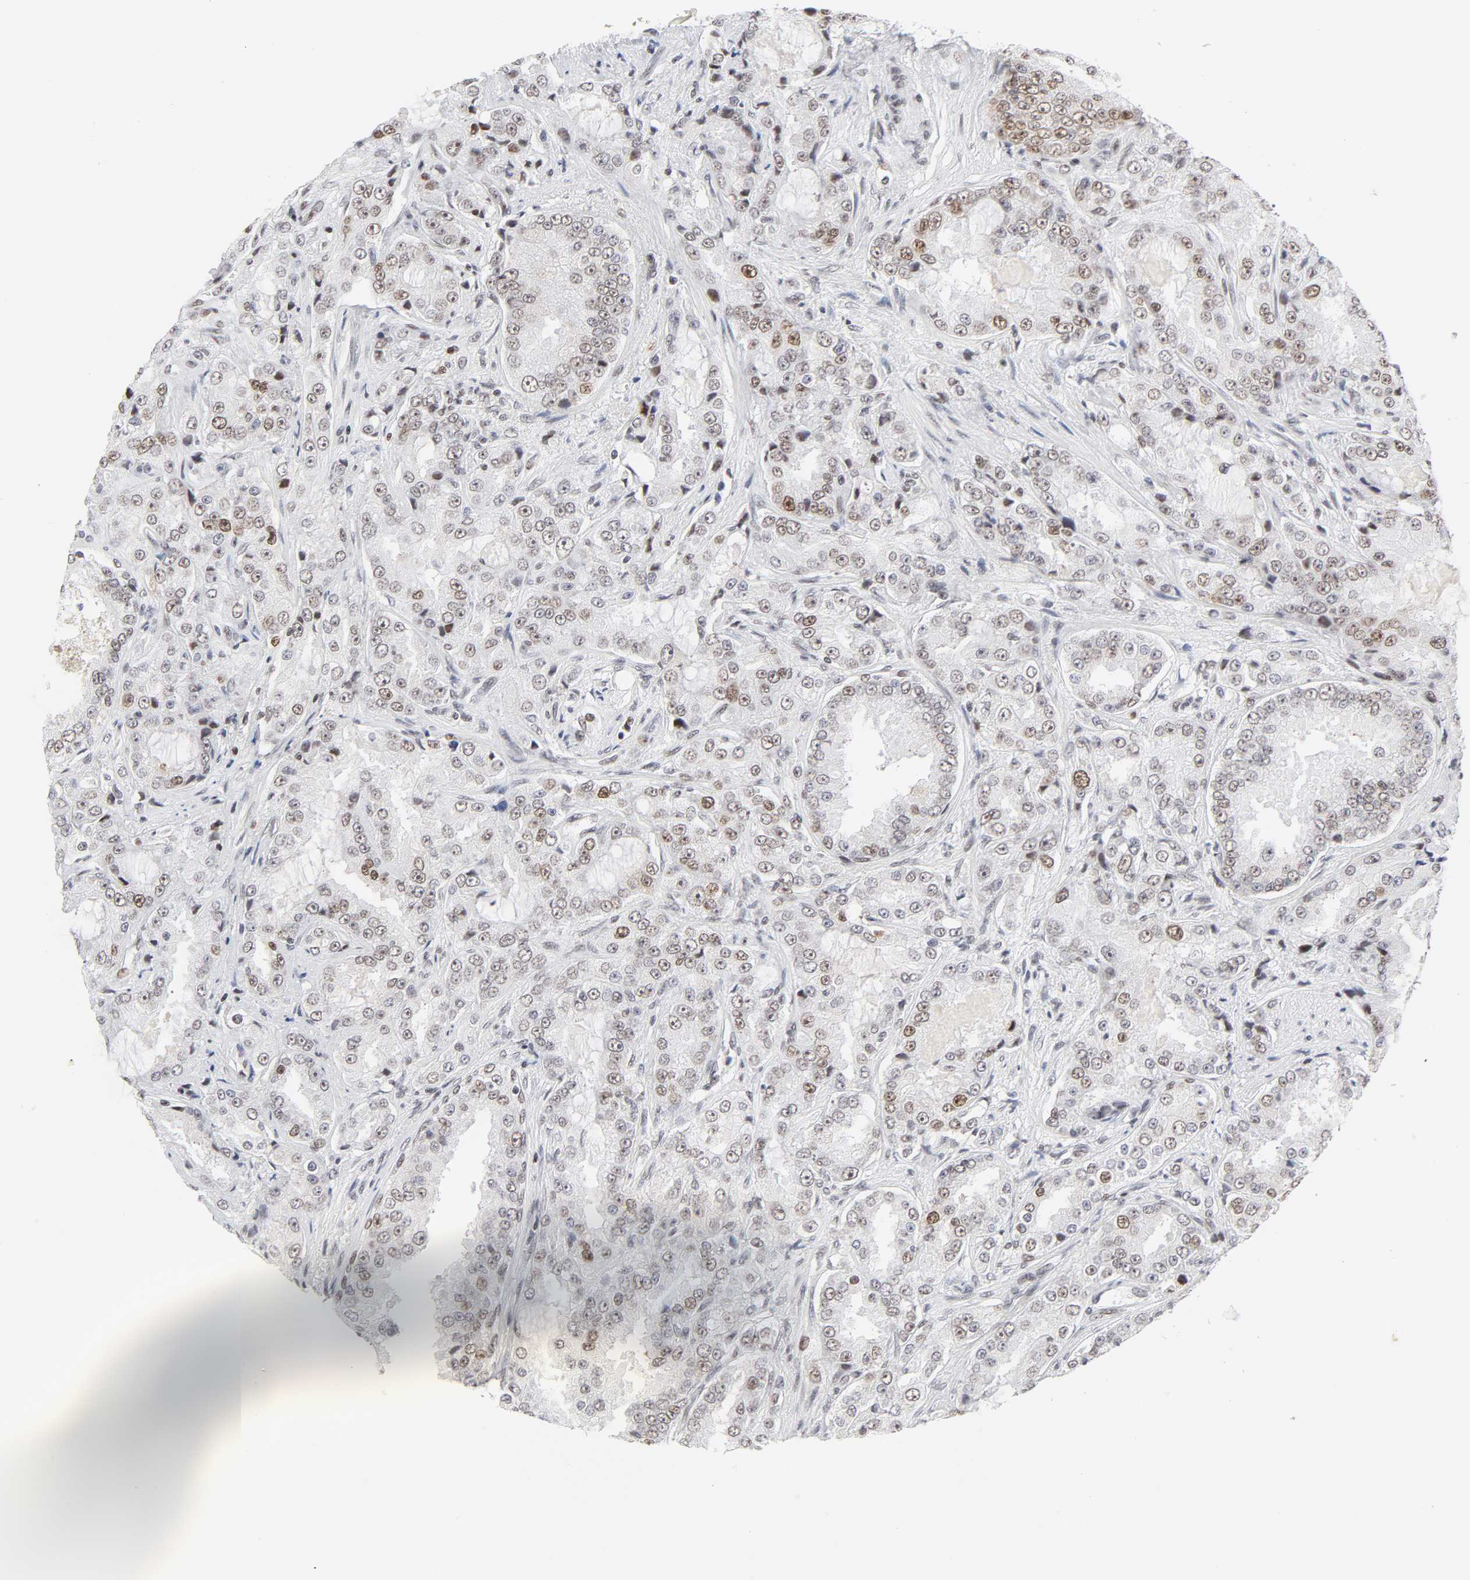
{"staining": {"intensity": "moderate", "quantity": "25%-75%", "location": "nuclear"}, "tissue": "prostate cancer", "cell_type": "Tumor cells", "image_type": "cancer", "snomed": [{"axis": "morphology", "description": "Adenocarcinoma, High grade"}, {"axis": "topography", "description": "Prostate"}], "caption": "A histopathology image of prostate cancer stained for a protein exhibits moderate nuclear brown staining in tumor cells. (DAB IHC with brightfield microscopy, high magnification).", "gene": "RFC4", "patient": {"sex": "male", "age": 73}}